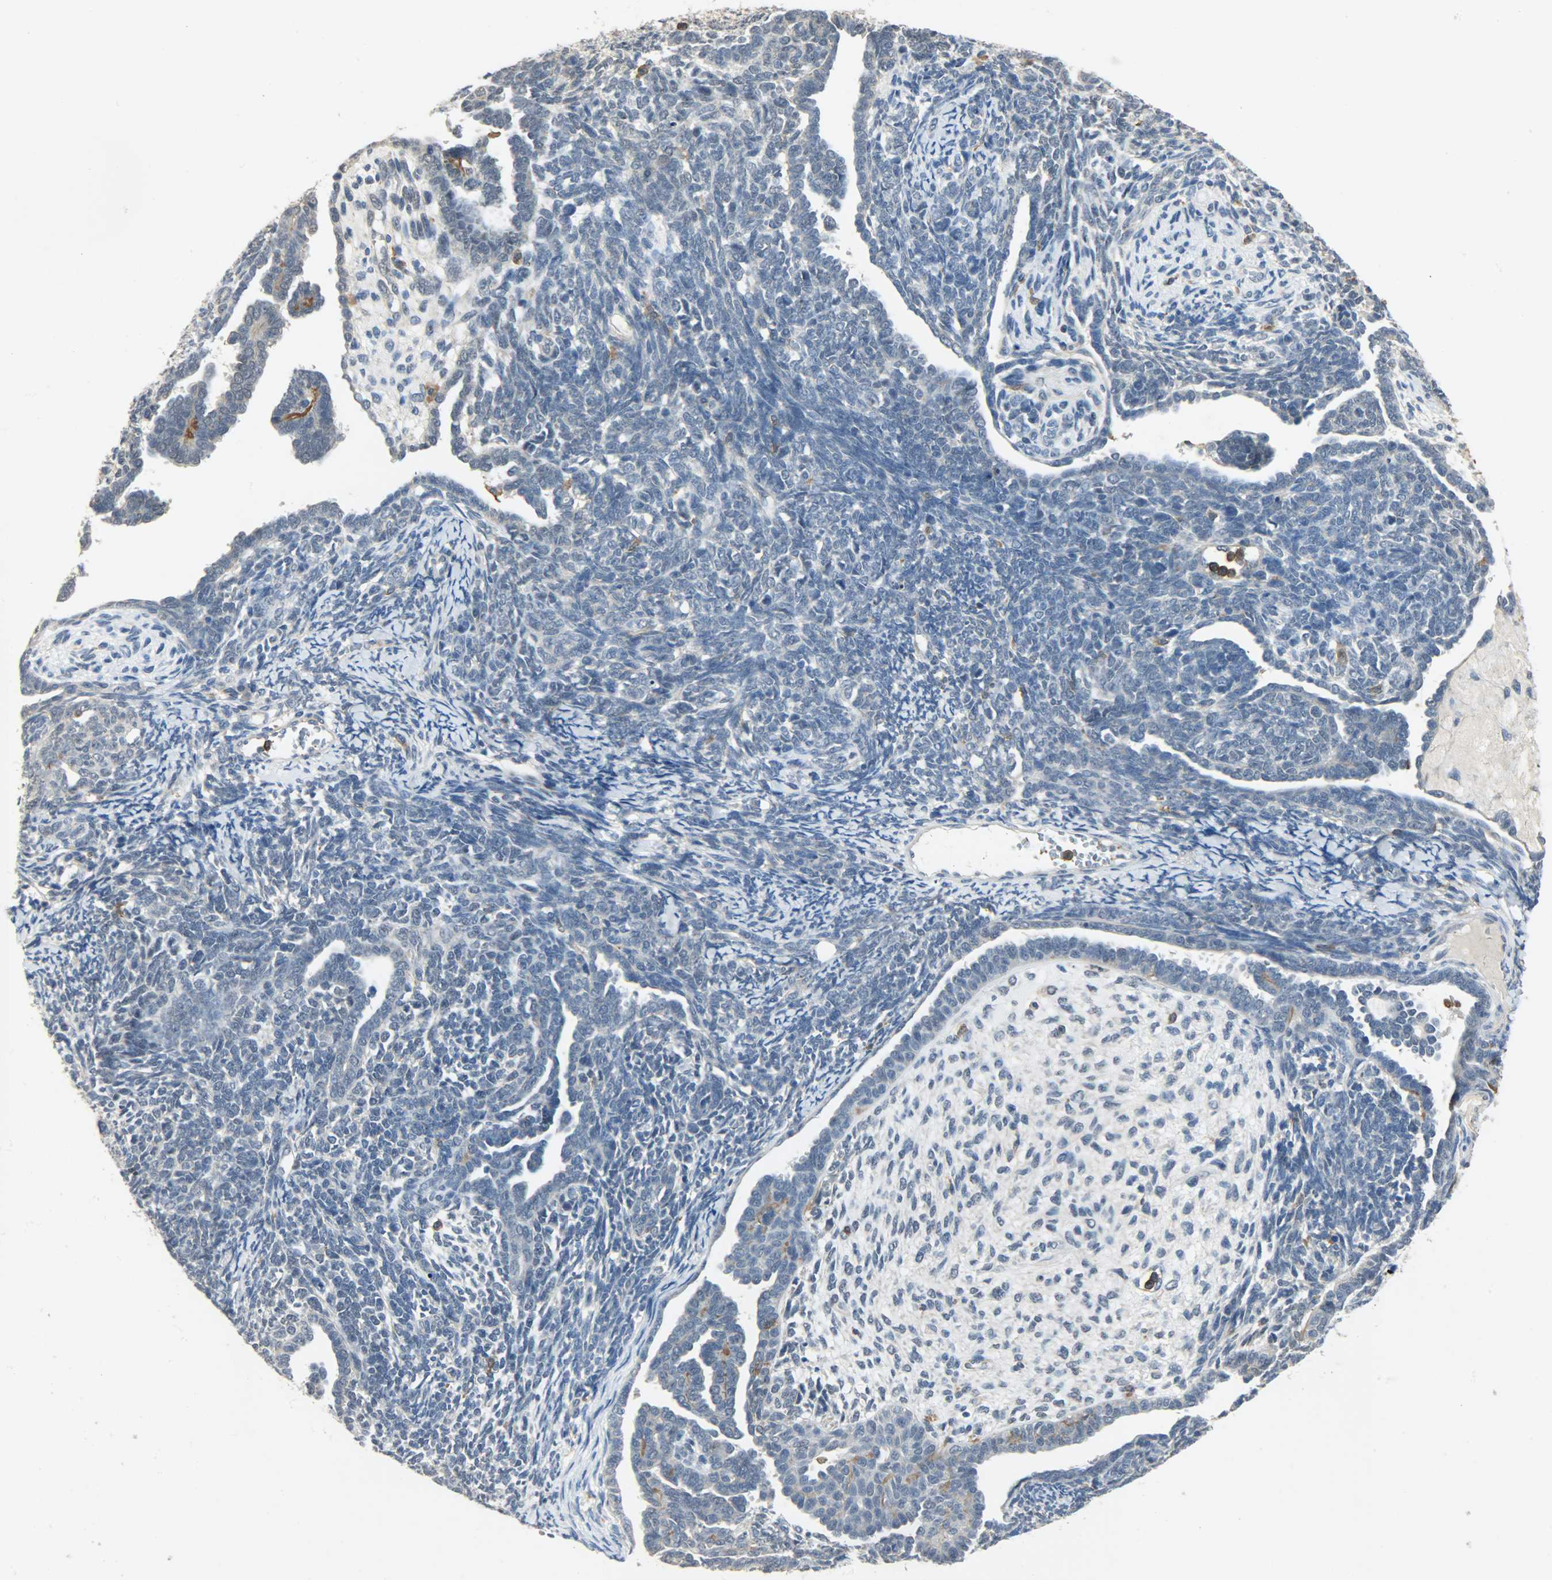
{"staining": {"intensity": "negative", "quantity": "none", "location": "none"}, "tissue": "endometrial cancer", "cell_type": "Tumor cells", "image_type": "cancer", "snomed": [{"axis": "morphology", "description": "Neoplasm, malignant, NOS"}, {"axis": "topography", "description": "Endometrium"}], "caption": "Immunohistochemistry (IHC) micrograph of neoplastic tissue: neoplasm (malignant) (endometrial) stained with DAB reveals no significant protein expression in tumor cells.", "gene": "SKAP2", "patient": {"sex": "female", "age": 74}}